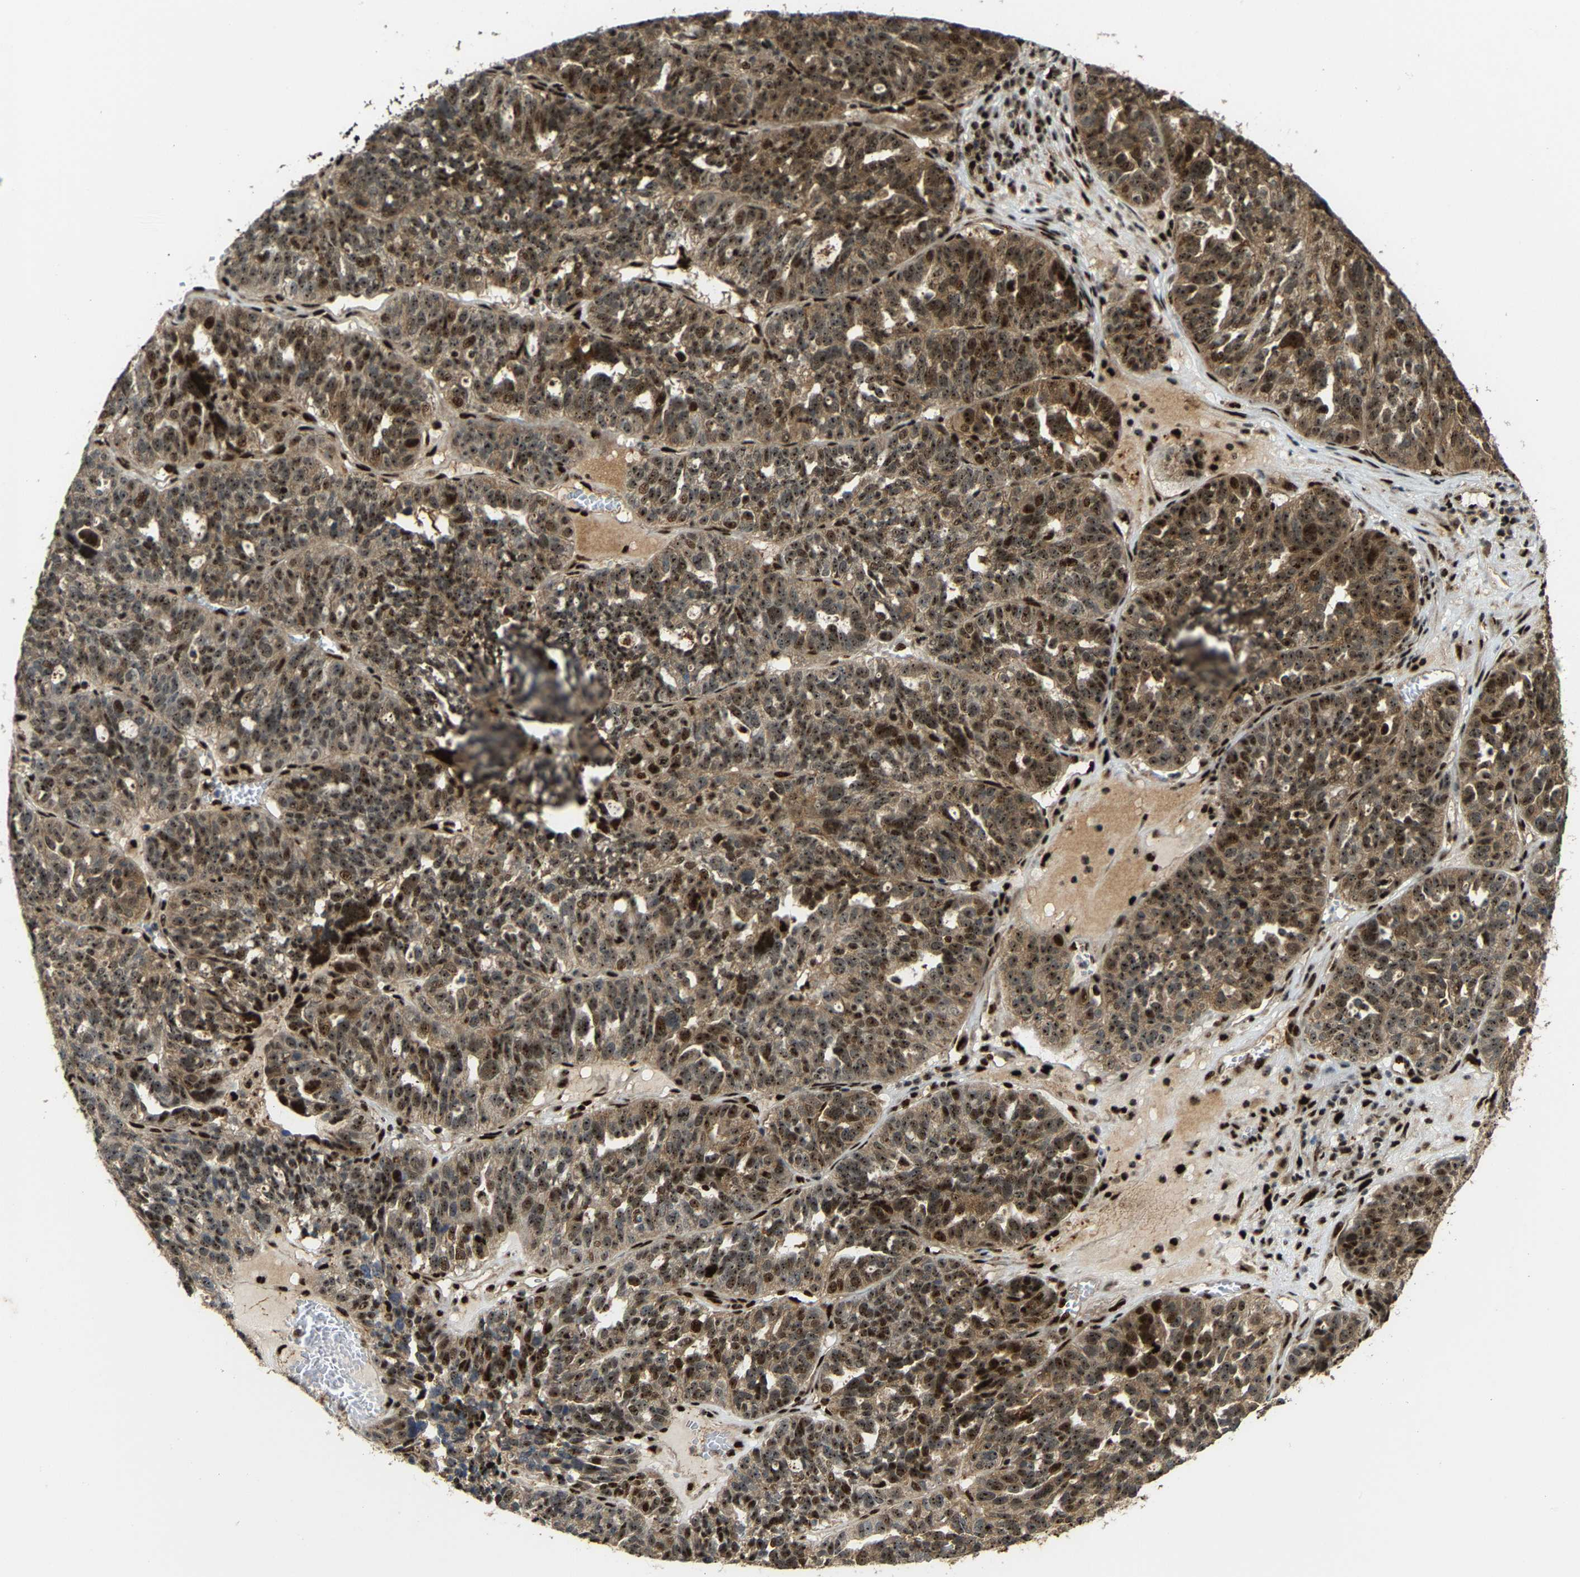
{"staining": {"intensity": "moderate", "quantity": ">75%", "location": "cytoplasmic/membranous,nuclear"}, "tissue": "ovarian cancer", "cell_type": "Tumor cells", "image_type": "cancer", "snomed": [{"axis": "morphology", "description": "Cystadenocarcinoma, serous, NOS"}, {"axis": "topography", "description": "Ovary"}], "caption": "A high-resolution photomicrograph shows immunohistochemistry (IHC) staining of ovarian cancer, which displays moderate cytoplasmic/membranous and nuclear positivity in about >75% of tumor cells.", "gene": "ZNF687", "patient": {"sex": "female", "age": 59}}